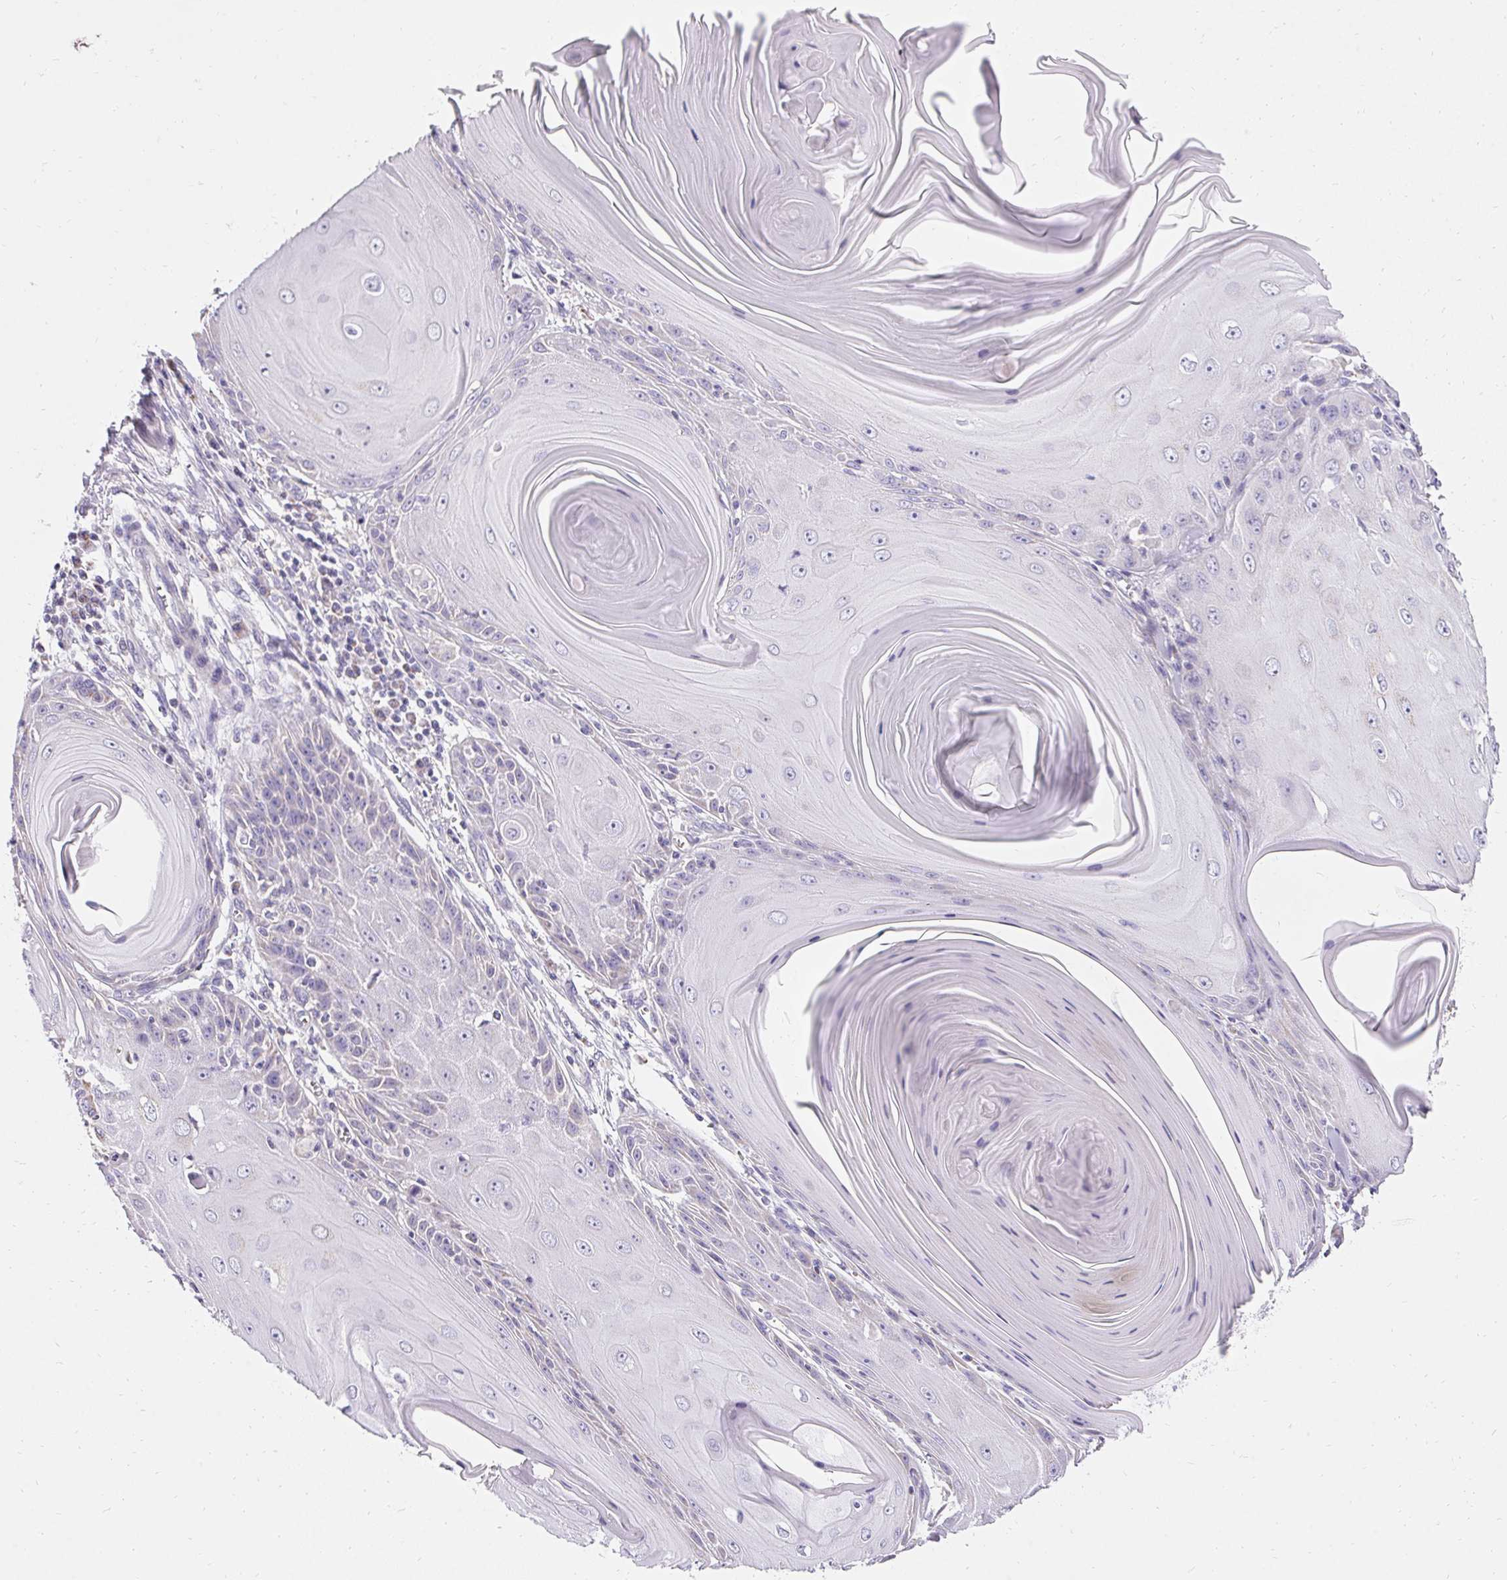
{"staining": {"intensity": "negative", "quantity": "none", "location": "none"}, "tissue": "skin cancer", "cell_type": "Tumor cells", "image_type": "cancer", "snomed": [{"axis": "morphology", "description": "Squamous cell carcinoma, NOS"}, {"axis": "topography", "description": "Skin"}, {"axis": "topography", "description": "Vulva"}], "caption": "Immunohistochemical staining of squamous cell carcinoma (skin) demonstrates no significant staining in tumor cells.", "gene": "ASGR2", "patient": {"sex": "female", "age": 85}}